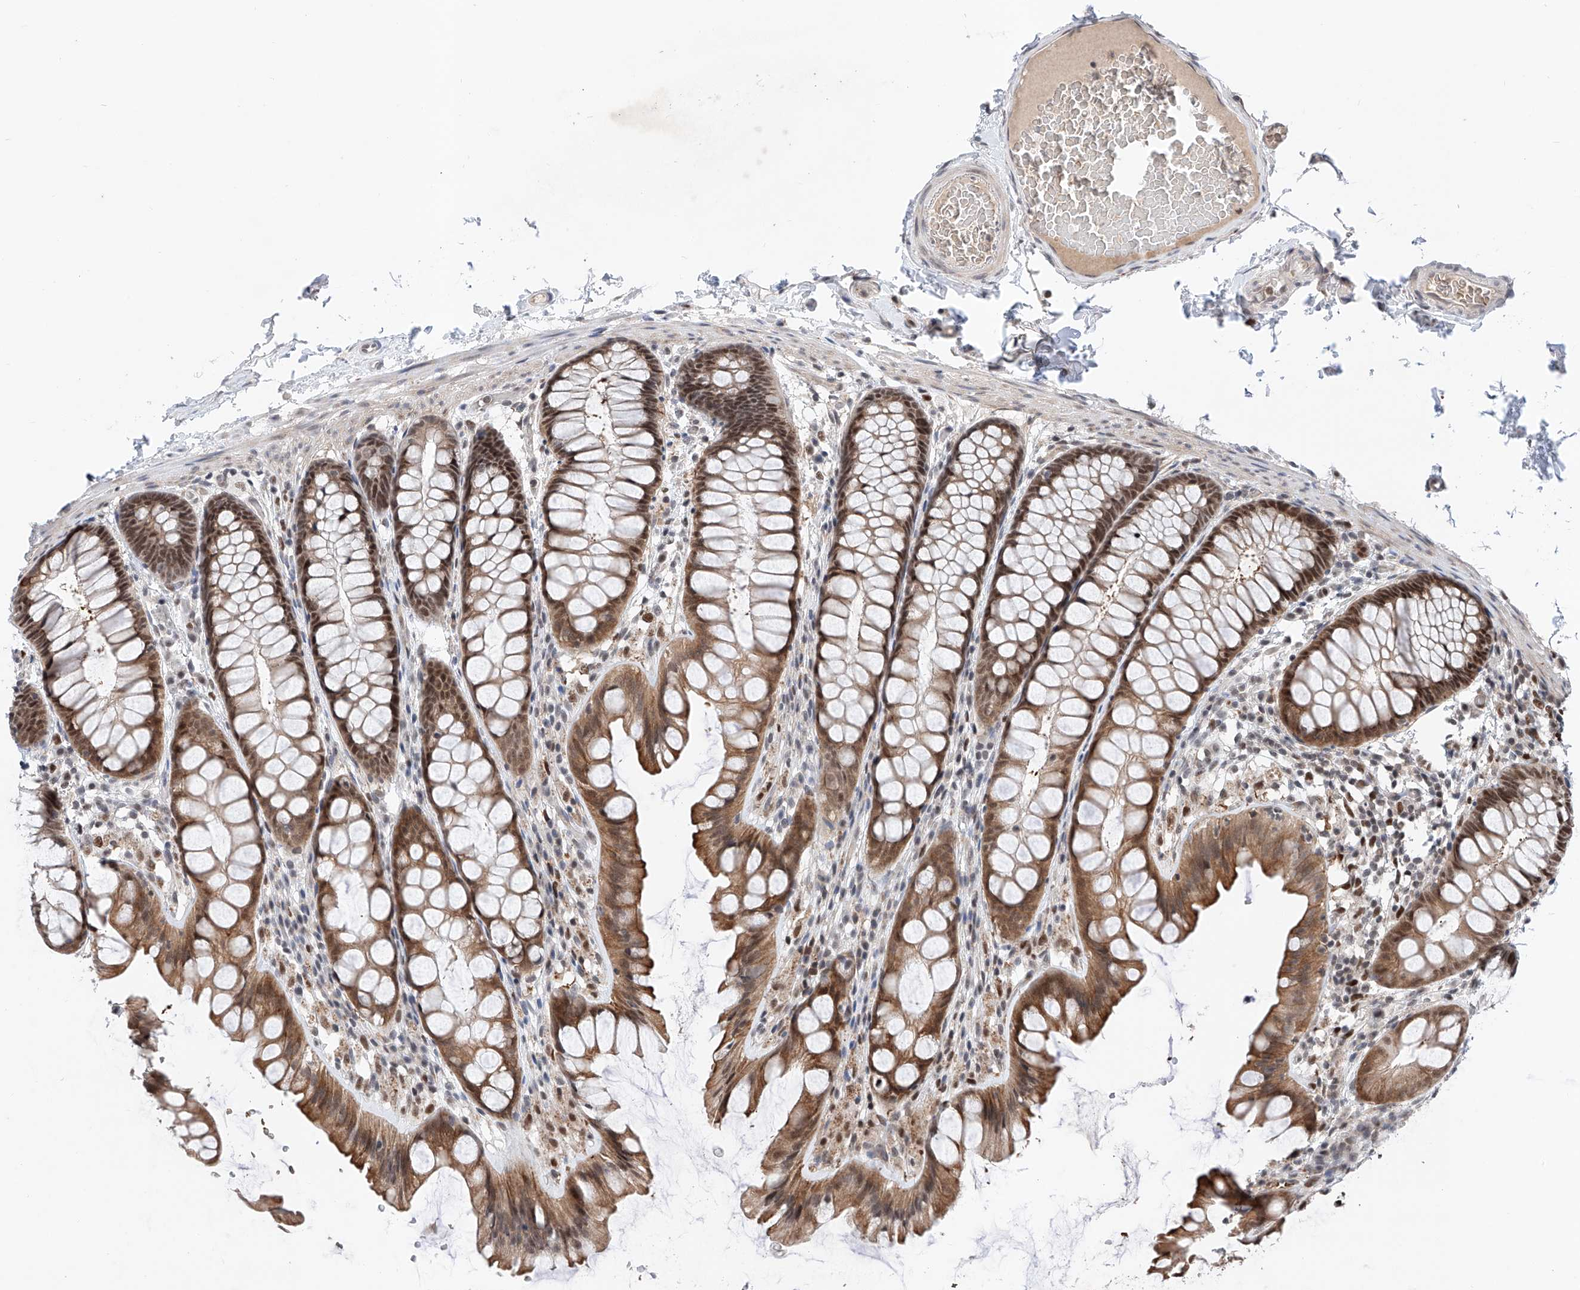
{"staining": {"intensity": "weak", "quantity": ">75%", "location": "cytoplasmic/membranous,nuclear"}, "tissue": "colon", "cell_type": "Endothelial cells", "image_type": "normal", "snomed": [{"axis": "morphology", "description": "Normal tissue, NOS"}, {"axis": "topography", "description": "Colon"}], "caption": "Colon stained with DAB immunohistochemistry reveals low levels of weak cytoplasmic/membranous,nuclear staining in about >75% of endothelial cells. Using DAB (3,3'-diaminobenzidine) (brown) and hematoxylin (blue) stains, captured at high magnification using brightfield microscopy.", "gene": "SNRNP200", "patient": {"sex": "male", "age": 47}}